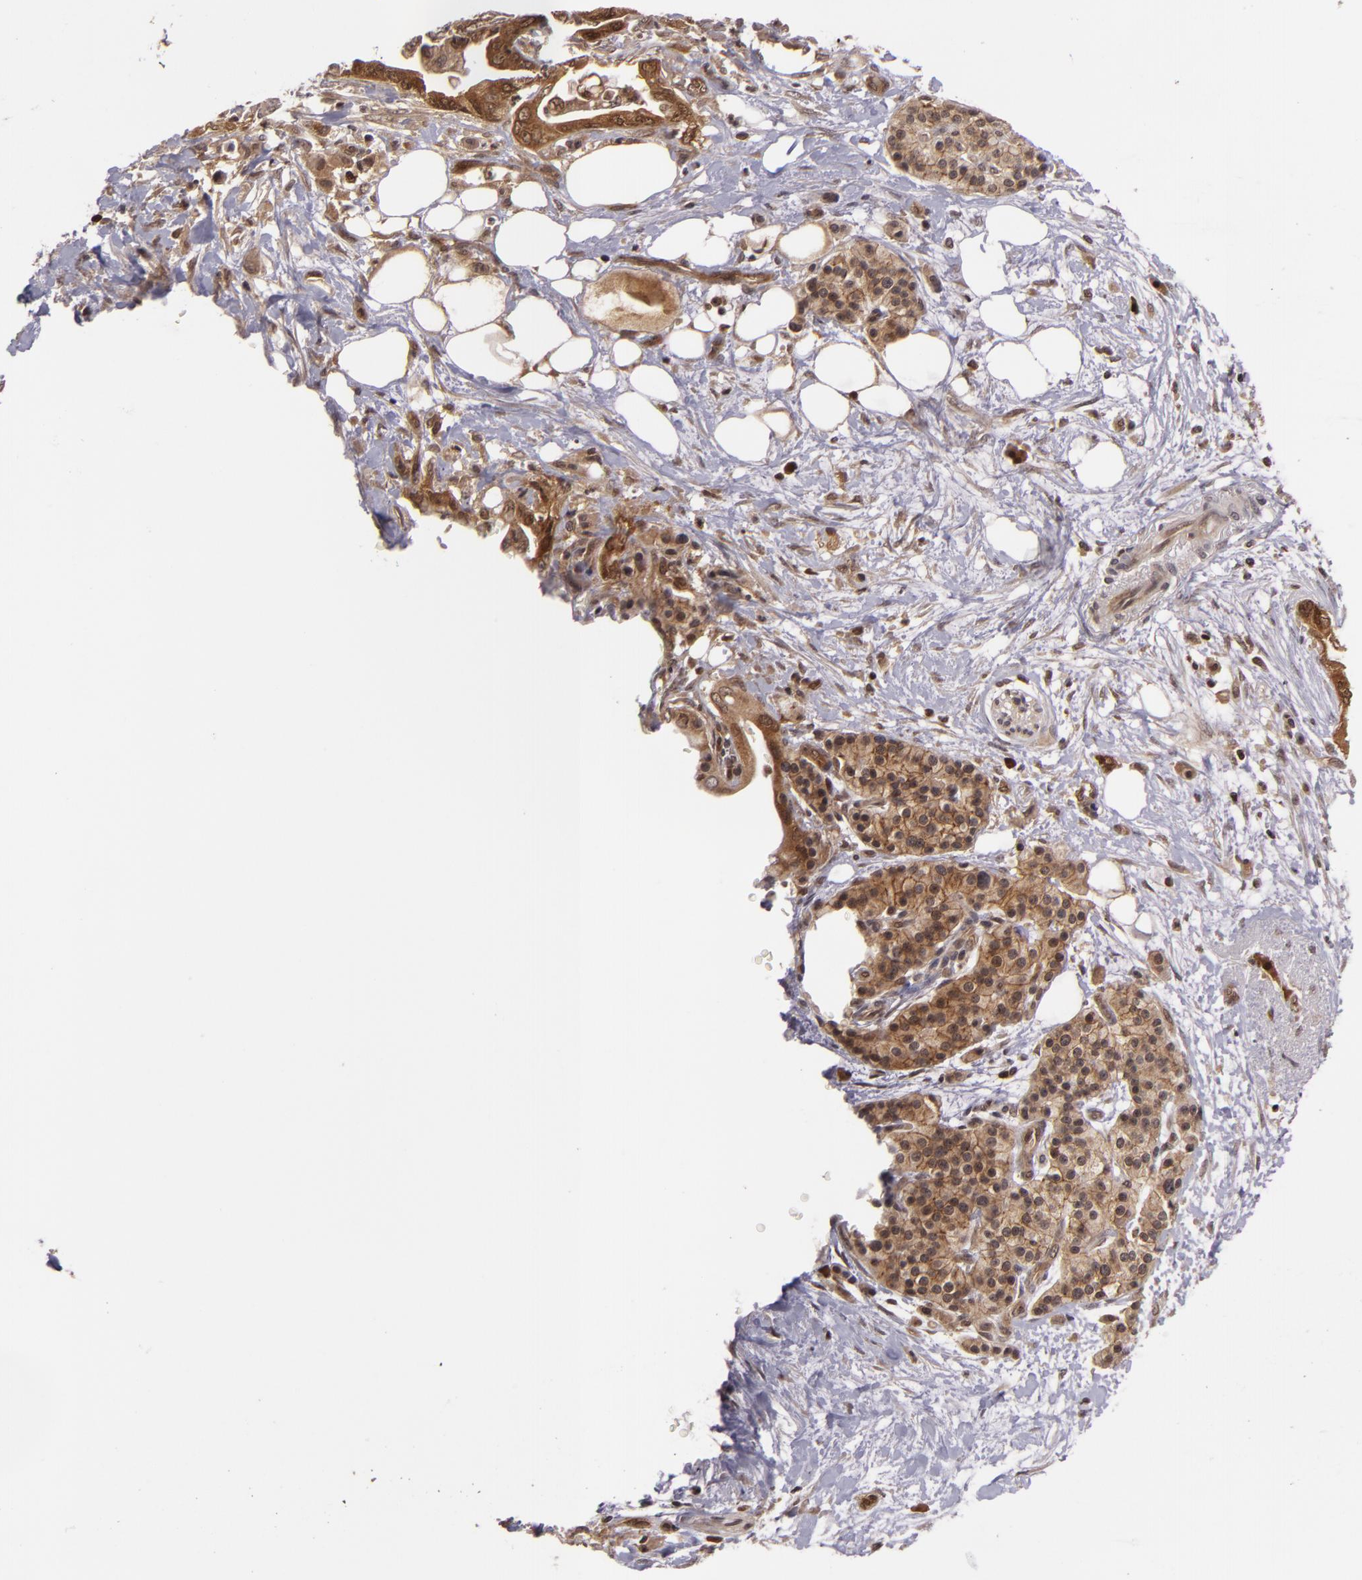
{"staining": {"intensity": "moderate", "quantity": "25%-75%", "location": "cytoplasmic/membranous"}, "tissue": "pancreatic cancer", "cell_type": "Tumor cells", "image_type": "cancer", "snomed": [{"axis": "morphology", "description": "Adenocarcinoma, NOS"}, {"axis": "topography", "description": "Pancreas"}], "caption": "Immunohistochemical staining of pancreatic cancer (adenocarcinoma) demonstrates medium levels of moderate cytoplasmic/membranous protein positivity in approximately 25%-75% of tumor cells. Using DAB (brown) and hematoxylin (blue) stains, captured at high magnification using brightfield microscopy.", "gene": "ZBTB33", "patient": {"sex": "female", "age": 66}}